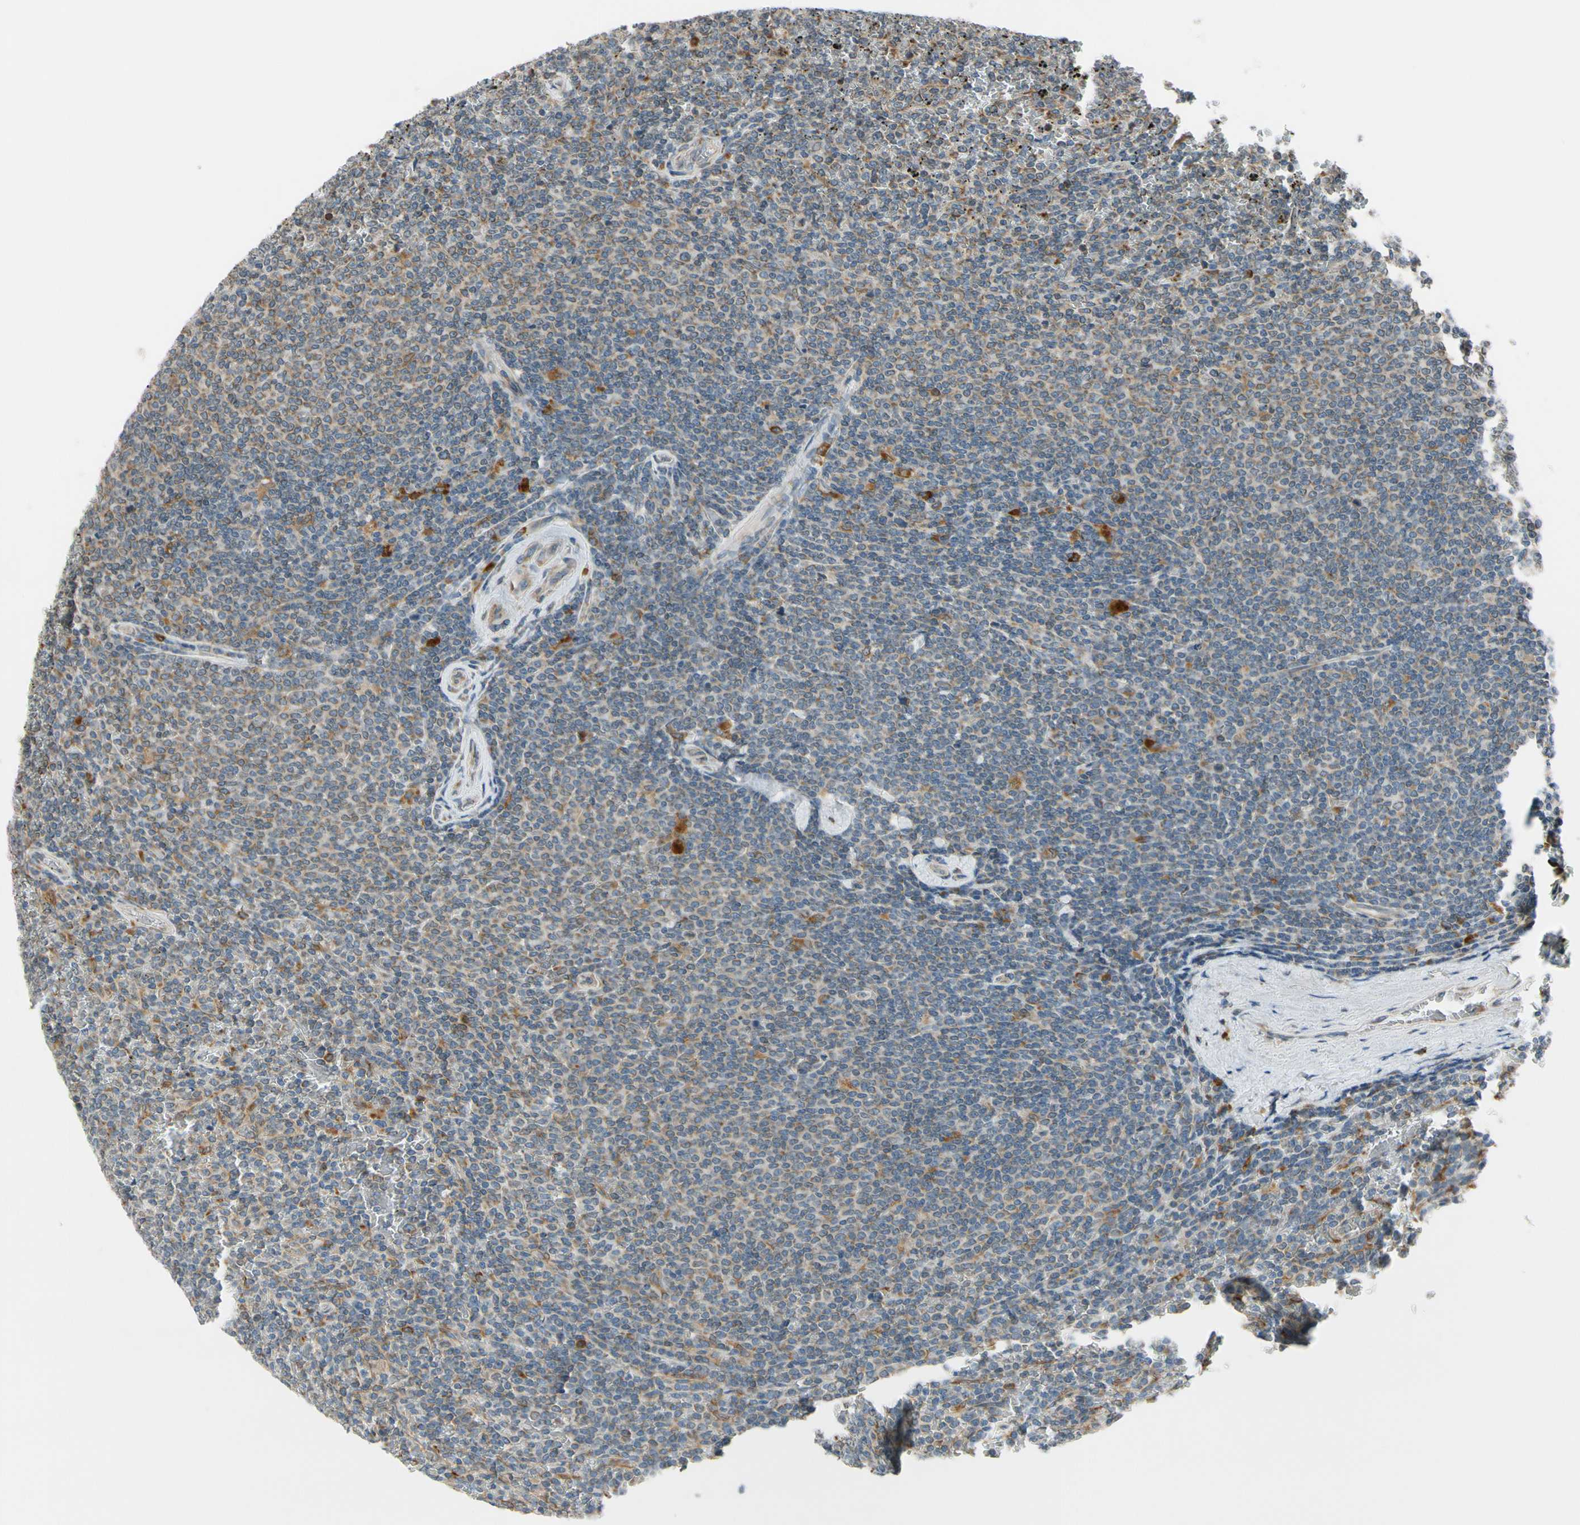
{"staining": {"intensity": "weak", "quantity": "<25%", "location": "cytoplasmic/membranous"}, "tissue": "lymphoma", "cell_type": "Tumor cells", "image_type": "cancer", "snomed": [{"axis": "morphology", "description": "Malignant lymphoma, non-Hodgkin's type, Low grade"}, {"axis": "topography", "description": "Spleen"}], "caption": "Tumor cells are negative for protein expression in human lymphoma.", "gene": "RPN2", "patient": {"sex": "female", "age": 77}}